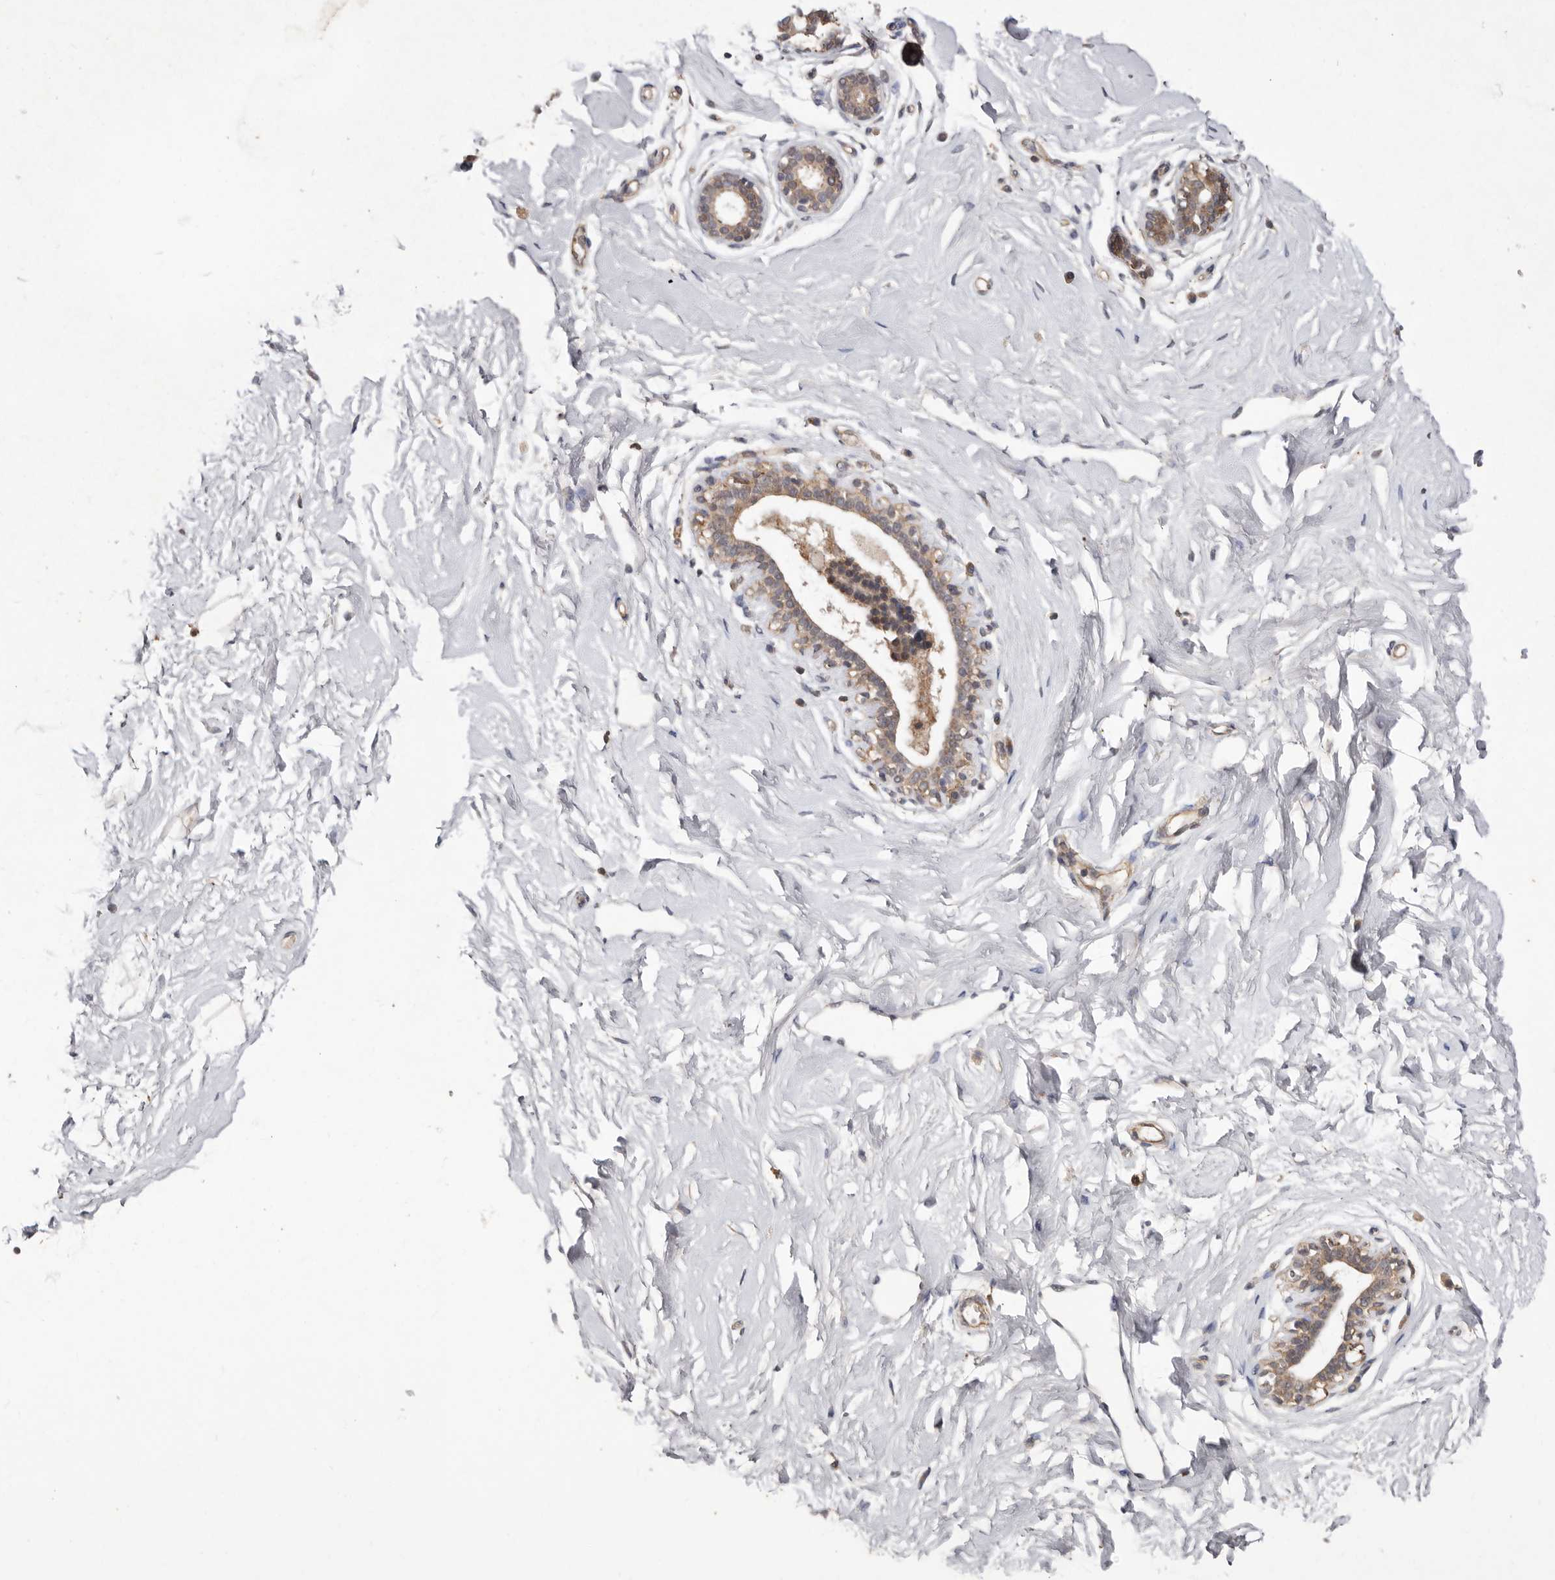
{"staining": {"intensity": "negative", "quantity": "none", "location": "none"}, "tissue": "breast", "cell_type": "Adipocytes", "image_type": "normal", "snomed": [{"axis": "morphology", "description": "Normal tissue, NOS"}, {"axis": "morphology", "description": "Adenoma, NOS"}, {"axis": "topography", "description": "Breast"}], "caption": "An immunohistochemistry histopathology image of normal breast is shown. There is no staining in adipocytes of breast. (Immunohistochemistry, brightfield microscopy, high magnification).", "gene": "RSPO2", "patient": {"sex": "female", "age": 23}}